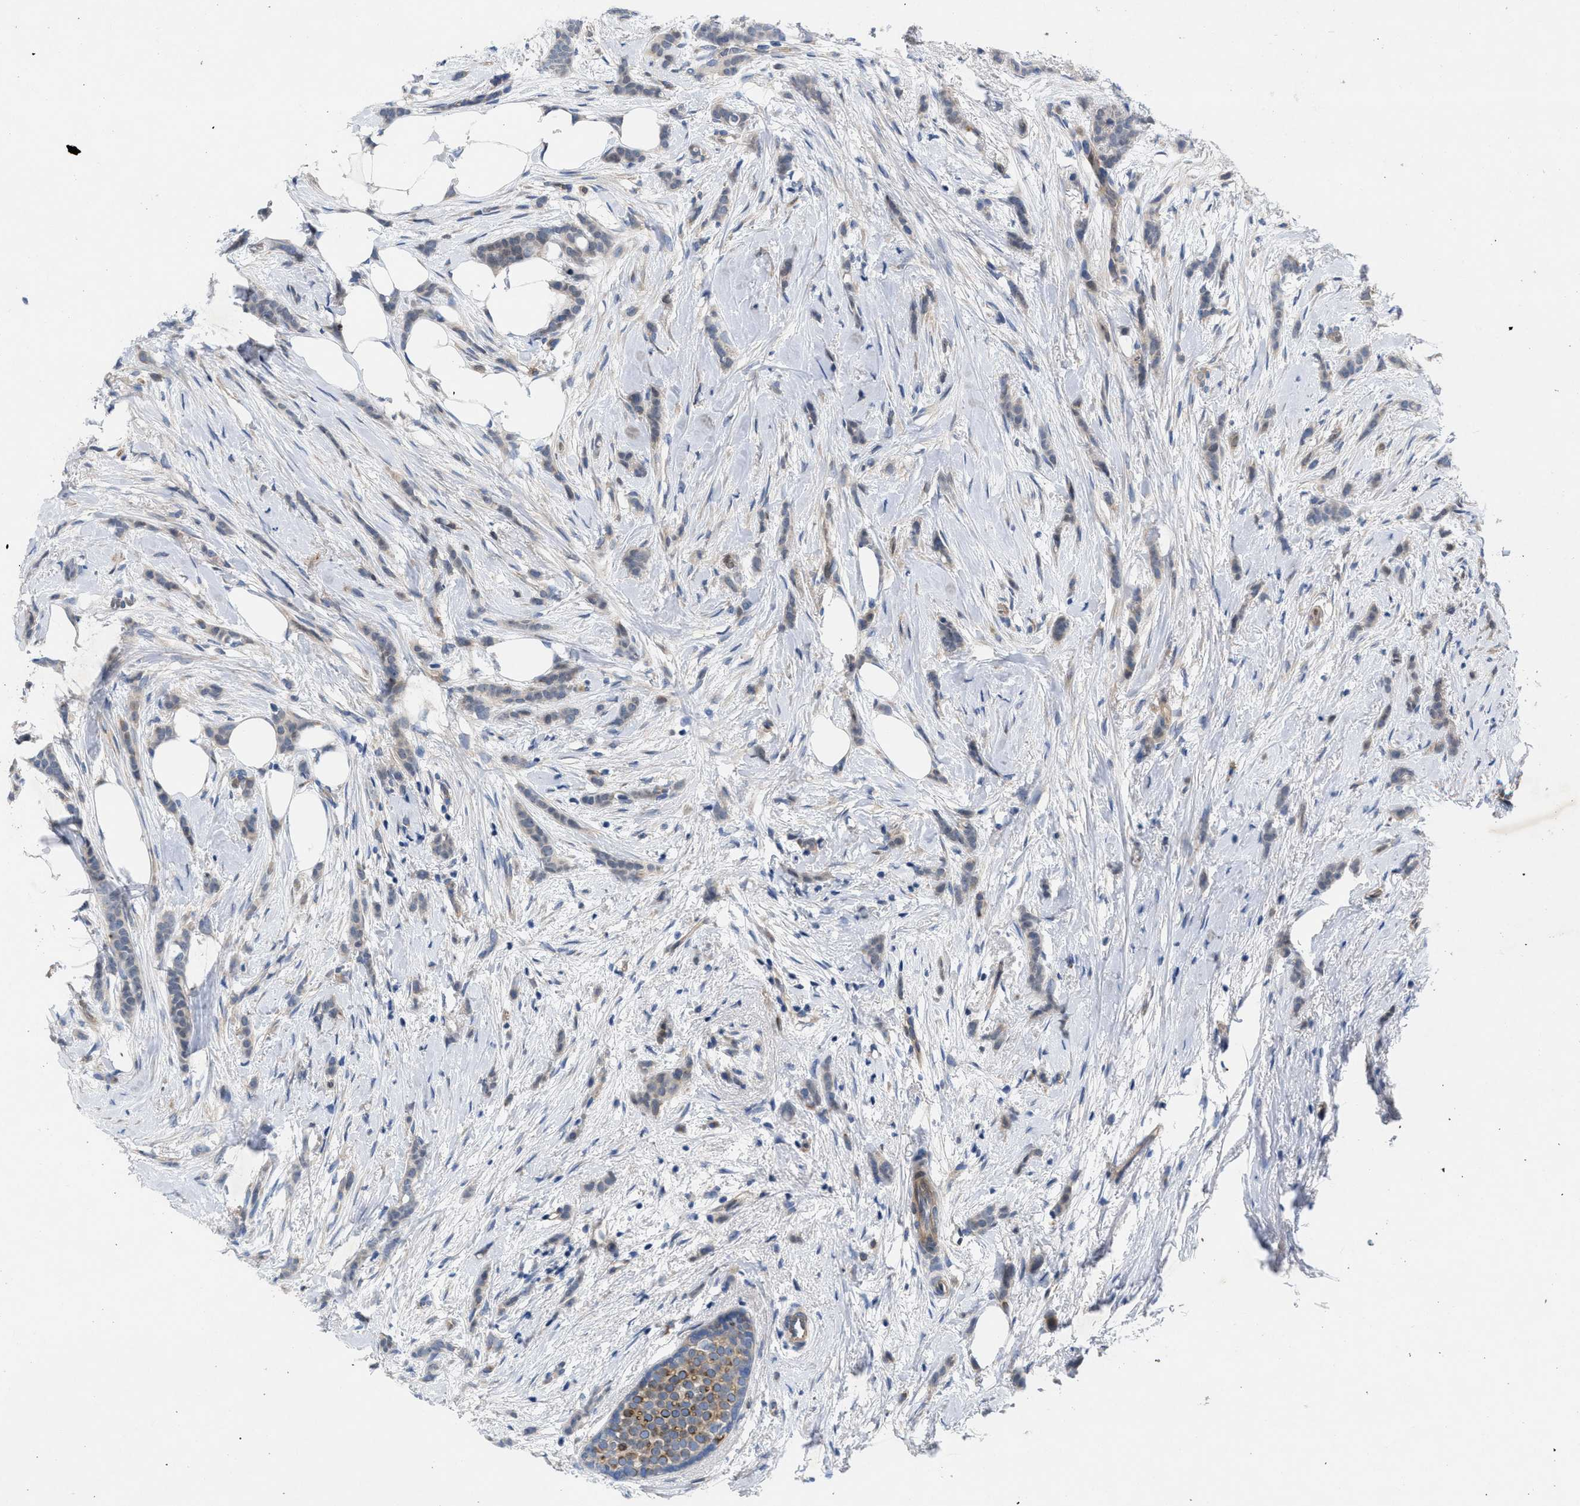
{"staining": {"intensity": "moderate", "quantity": "<25%", "location": "cytoplasmic/membranous"}, "tissue": "breast cancer", "cell_type": "Tumor cells", "image_type": "cancer", "snomed": [{"axis": "morphology", "description": "Lobular carcinoma, in situ"}, {"axis": "morphology", "description": "Lobular carcinoma"}, {"axis": "topography", "description": "Breast"}], "caption": "A brown stain shows moderate cytoplasmic/membranous positivity of a protein in human breast cancer tumor cells.", "gene": "NDEL1", "patient": {"sex": "female", "age": 41}}